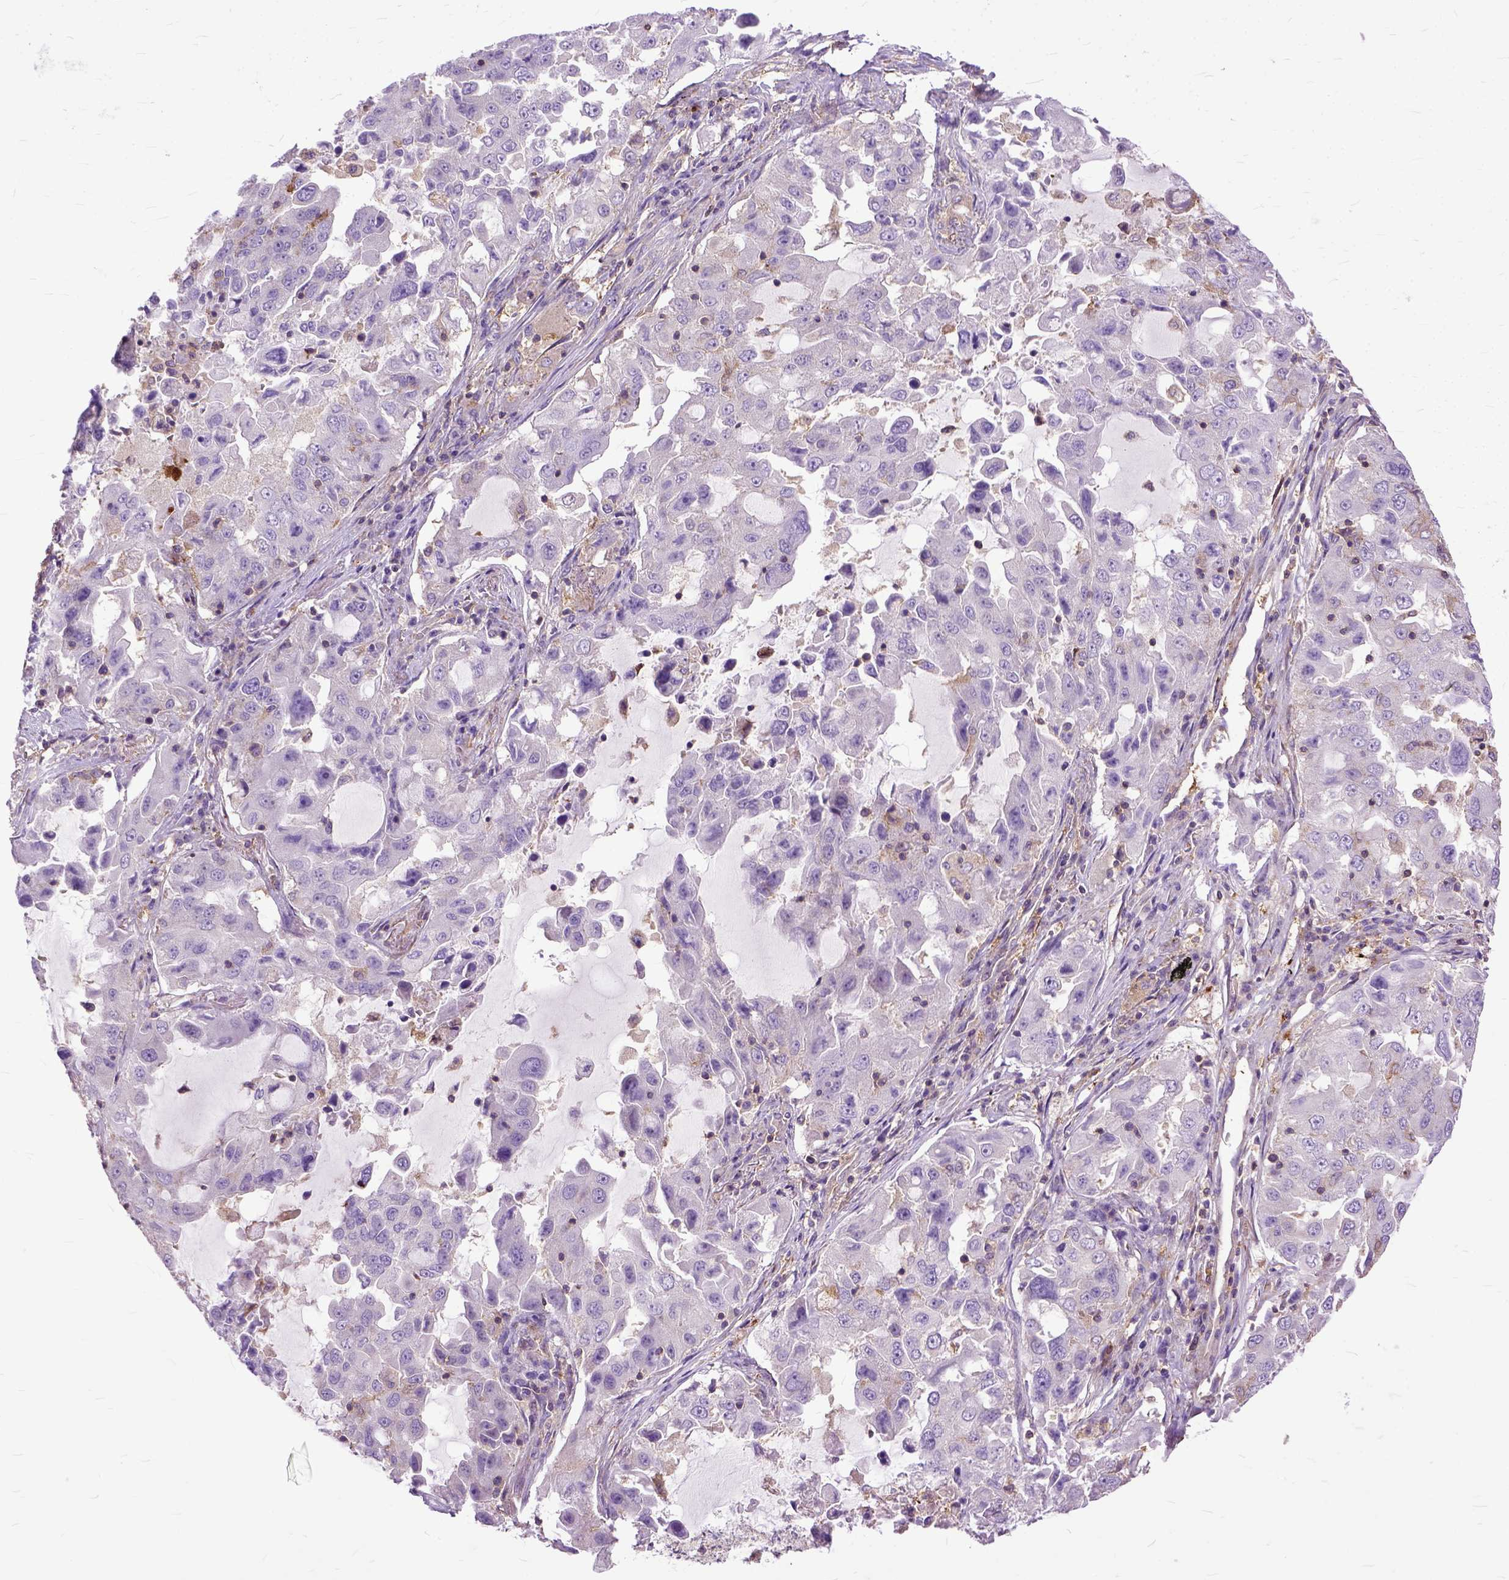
{"staining": {"intensity": "negative", "quantity": "none", "location": "none"}, "tissue": "lung cancer", "cell_type": "Tumor cells", "image_type": "cancer", "snomed": [{"axis": "morphology", "description": "Adenocarcinoma, NOS"}, {"axis": "topography", "description": "Lung"}], "caption": "An immunohistochemistry (IHC) photomicrograph of lung cancer is shown. There is no staining in tumor cells of lung cancer.", "gene": "NAMPT", "patient": {"sex": "female", "age": 61}}